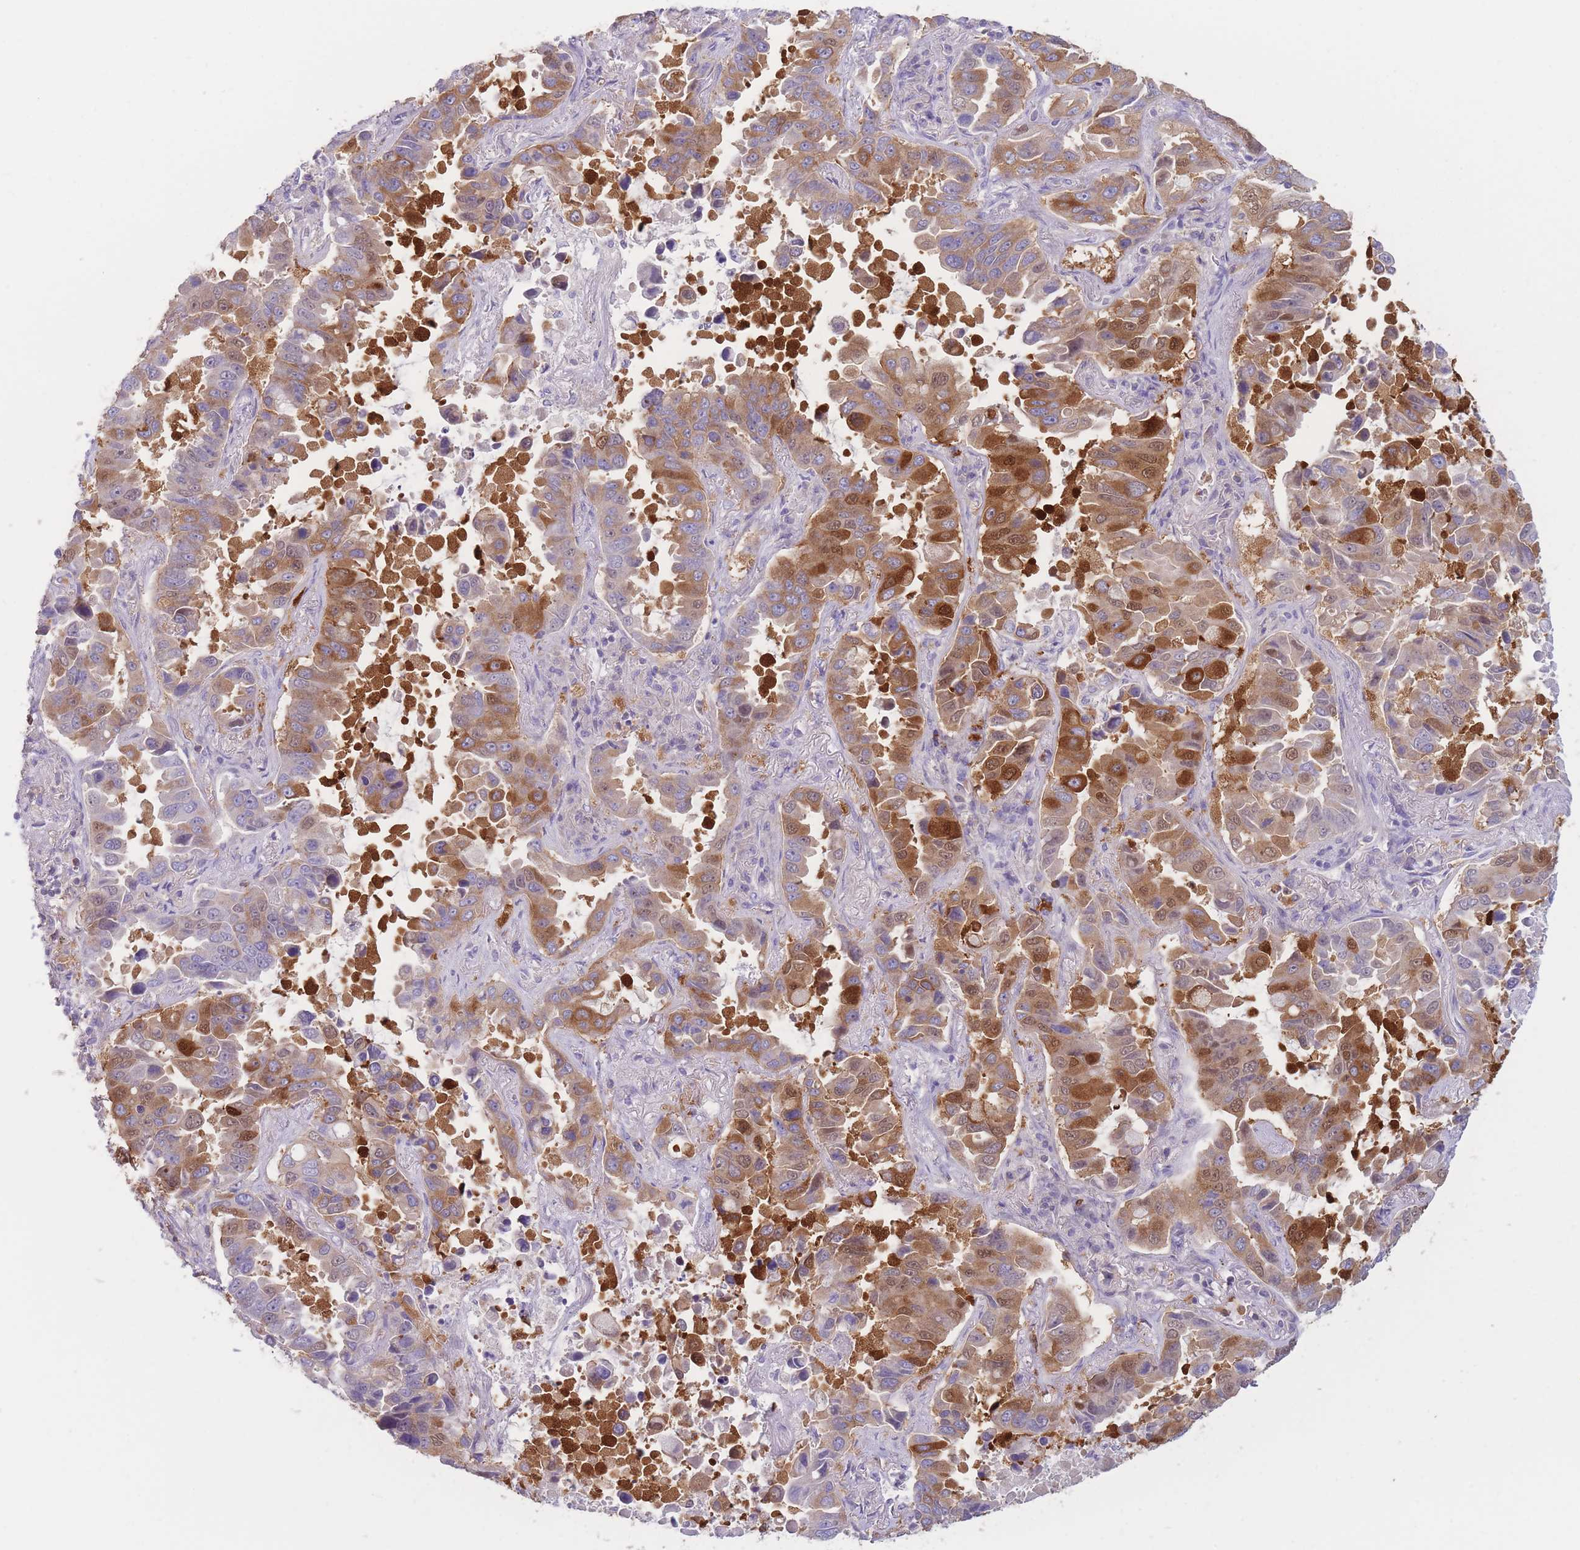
{"staining": {"intensity": "moderate", "quantity": "25%-75%", "location": "cytoplasmic/membranous"}, "tissue": "lung cancer", "cell_type": "Tumor cells", "image_type": "cancer", "snomed": [{"axis": "morphology", "description": "Adenocarcinoma, NOS"}, {"axis": "topography", "description": "Lung"}], "caption": "Lung adenocarcinoma stained with IHC shows moderate cytoplasmic/membranous expression in about 25%-75% of tumor cells. The protein is shown in brown color, while the nuclei are stained blue.", "gene": "ST3GAL4", "patient": {"sex": "male", "age": 64}}